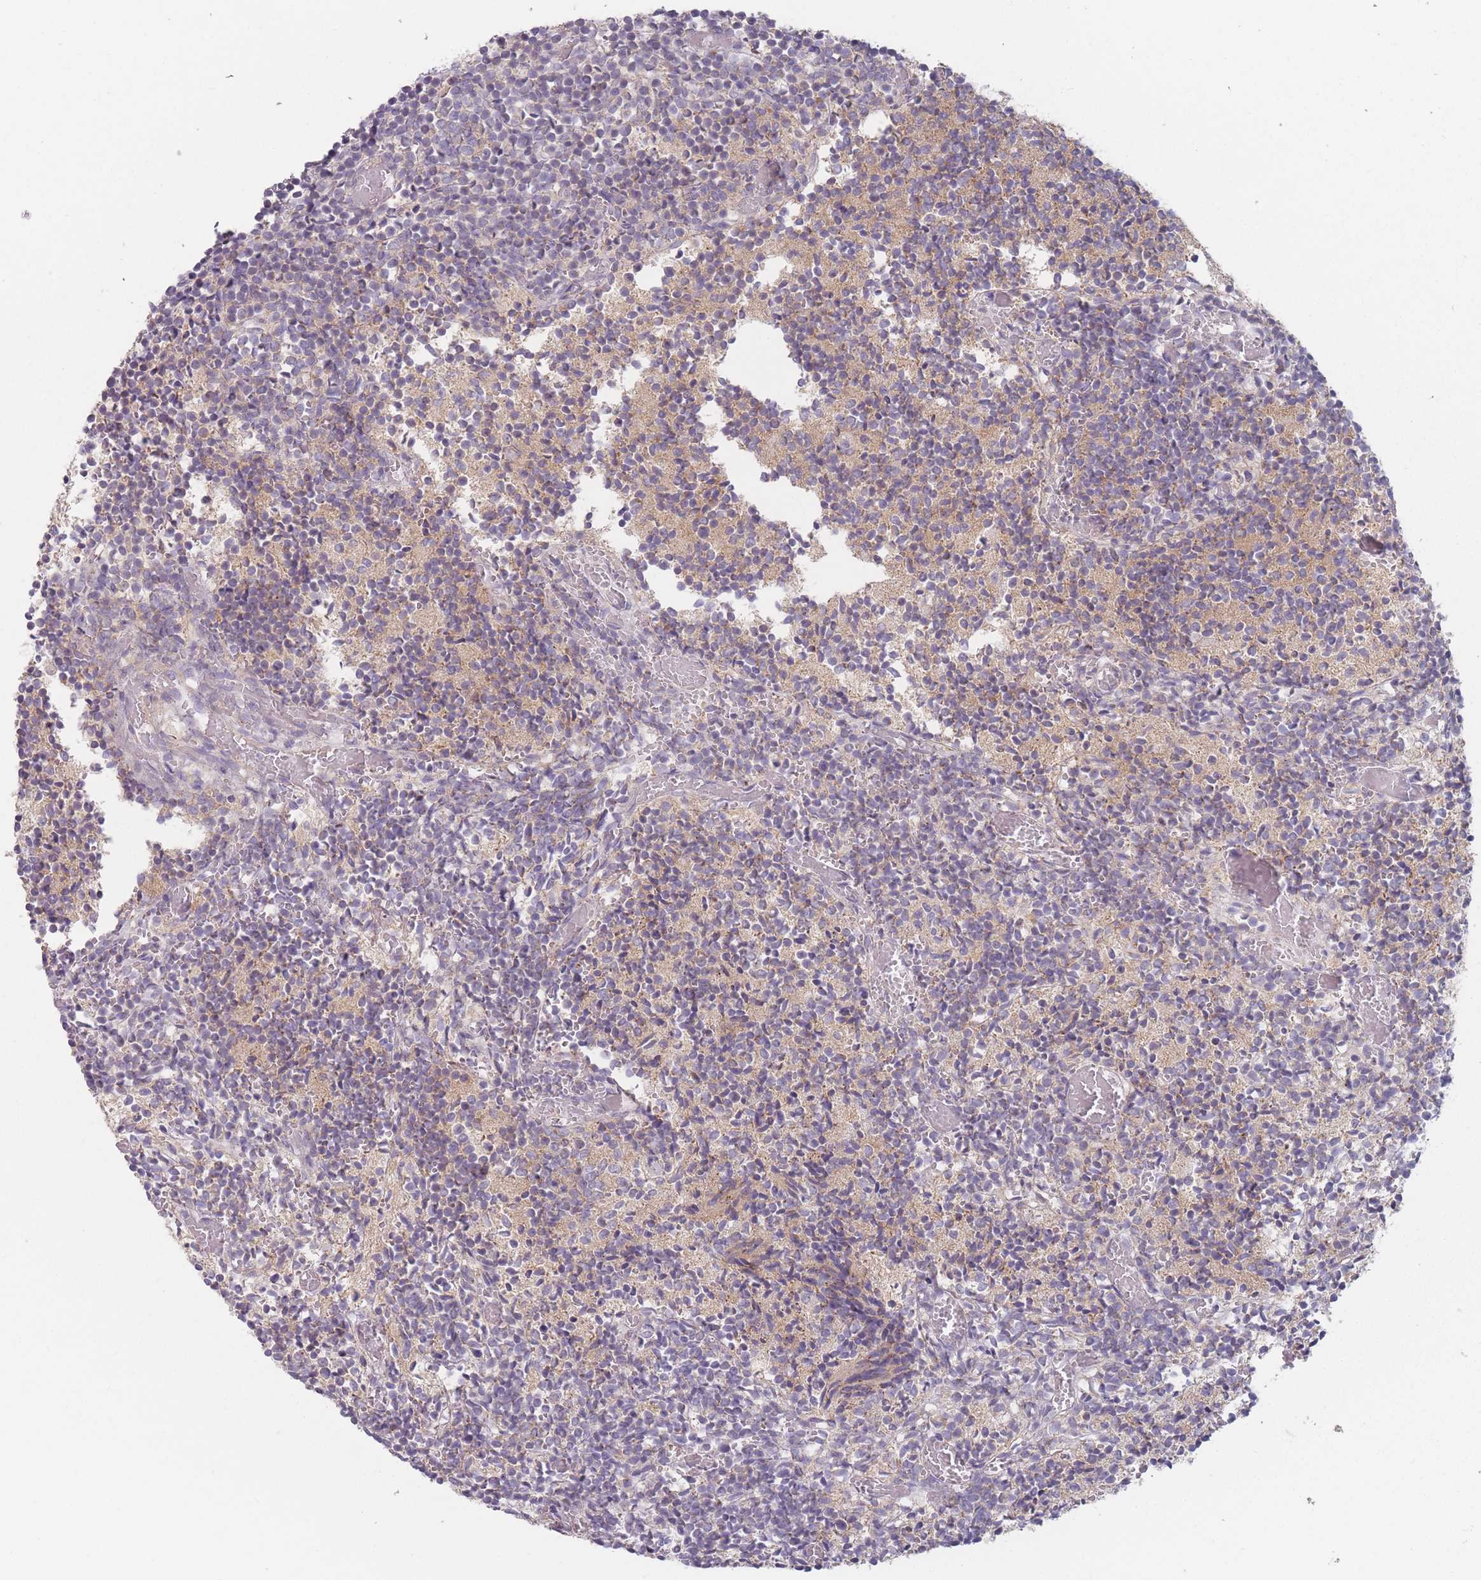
{"staining": {"intensity": "negative", "quantity": "none", "location": "none"}, "tissue": "glioma", "cell_type": "Tumor cells", "image_type": "cancer", "snomed": [{"axis": "morphology", "description": "Glioma, malignant, Low grade"}, {"axis": "topography", "description": "Brain"}], "caption": "High magnification brightfield microscopy of glioma stained with DAB (3,3'-diaminobenzidine) (brown) and counterstained with hematoxylin (blue): tumor cells show no significant expression.", "gene": "AKAIN1", "patient": {"sex": "female", "age": 1}}